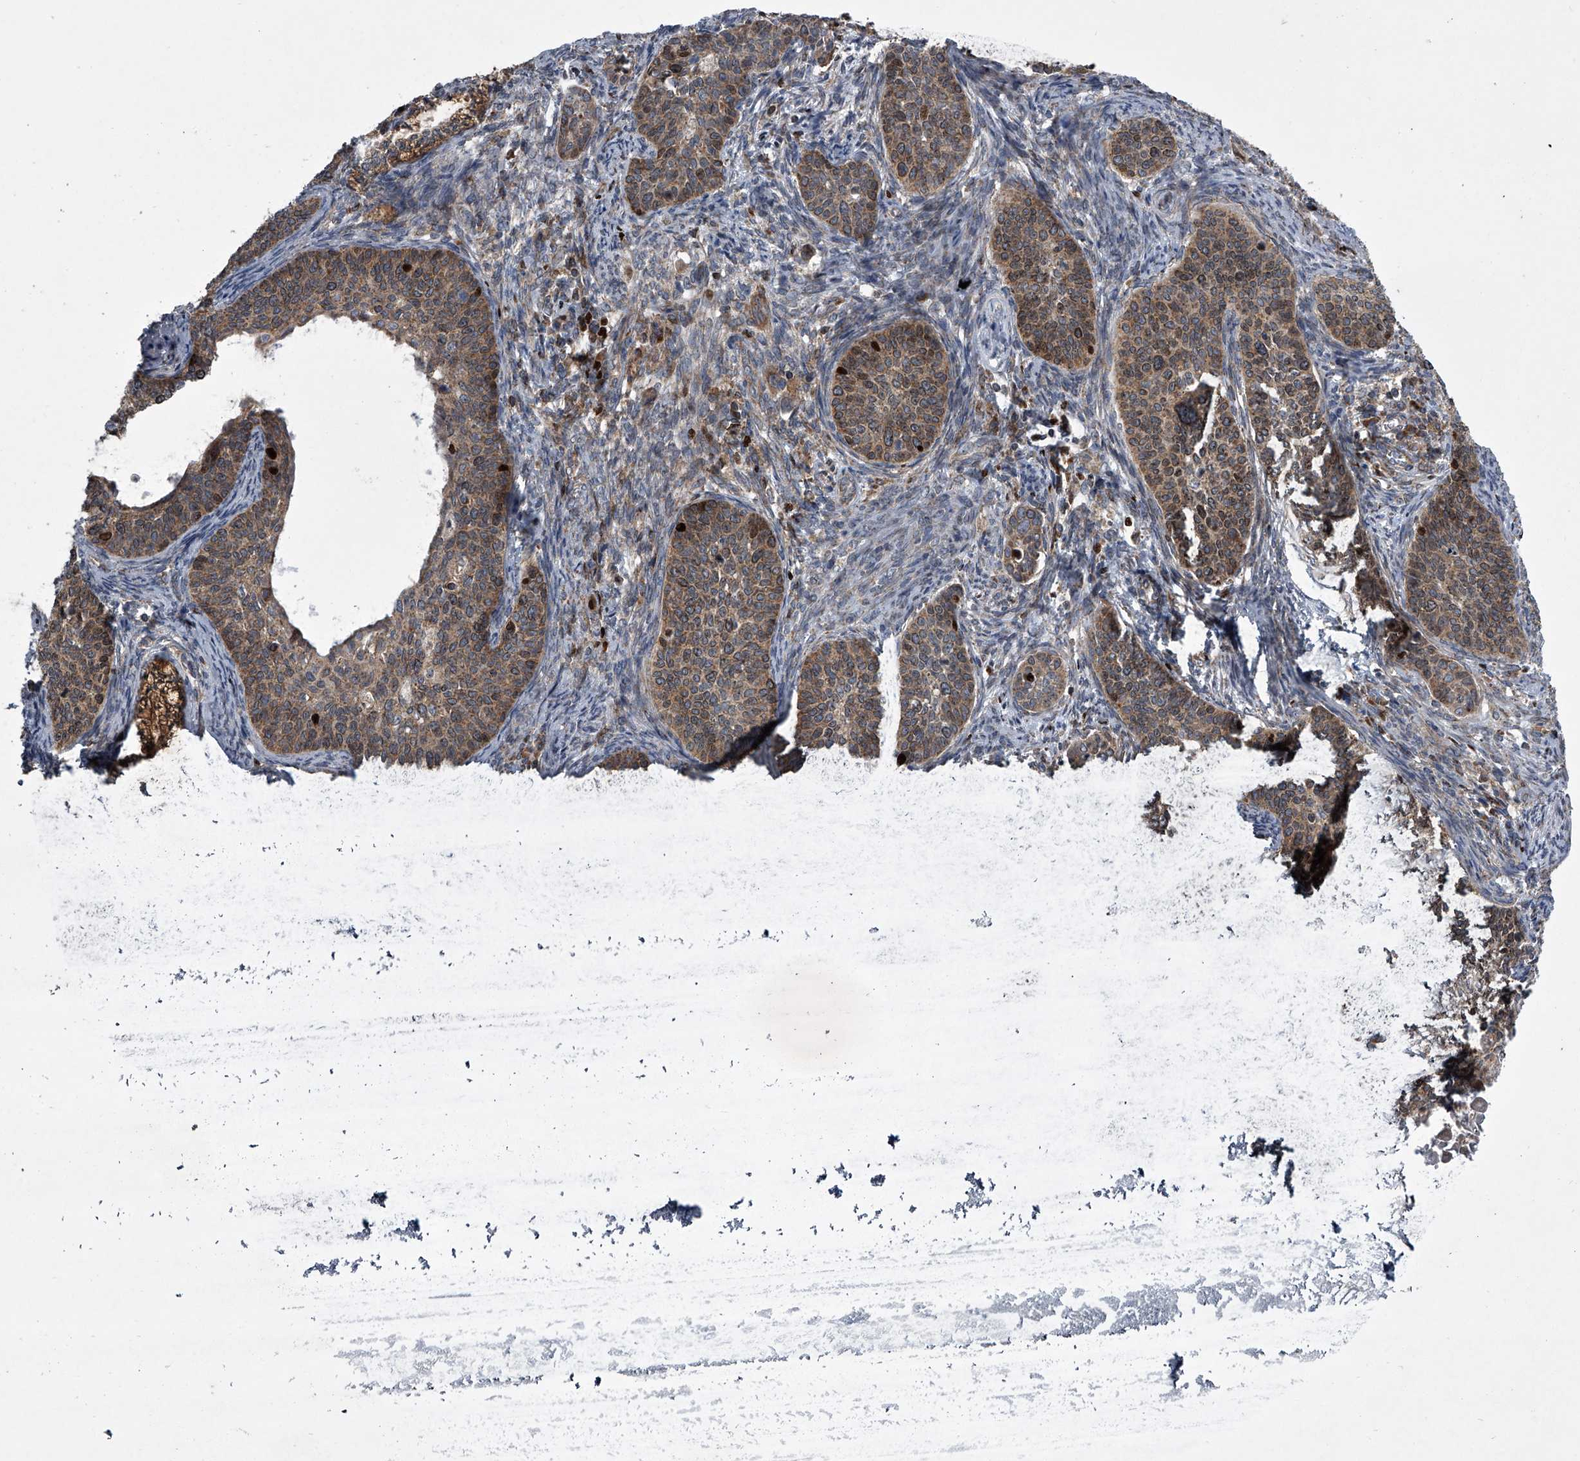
{"staining": {"intensity": "moderate", "quantity": ">75%", "location": "cytoplasmic/membranous"}, "tissue": "cervical cancer", "cell_type": "Tumor cells", "image_type": "cancer", "snomed": [{"axis": "morphology", "description": "Squamous cell carcinoma, NOS"}, {"axis": "topography", "description": "Cervix"}], "caption": "An immunohistochemistry (IHC) photomicrograph of tumor tissue is shown. Protein staining in brown shows moderate cytoplasmic/membranous positivity in cervical cancer within tumor cells.", "gene": "STRADA", "patient": {"sex": "female", "age": 33}}